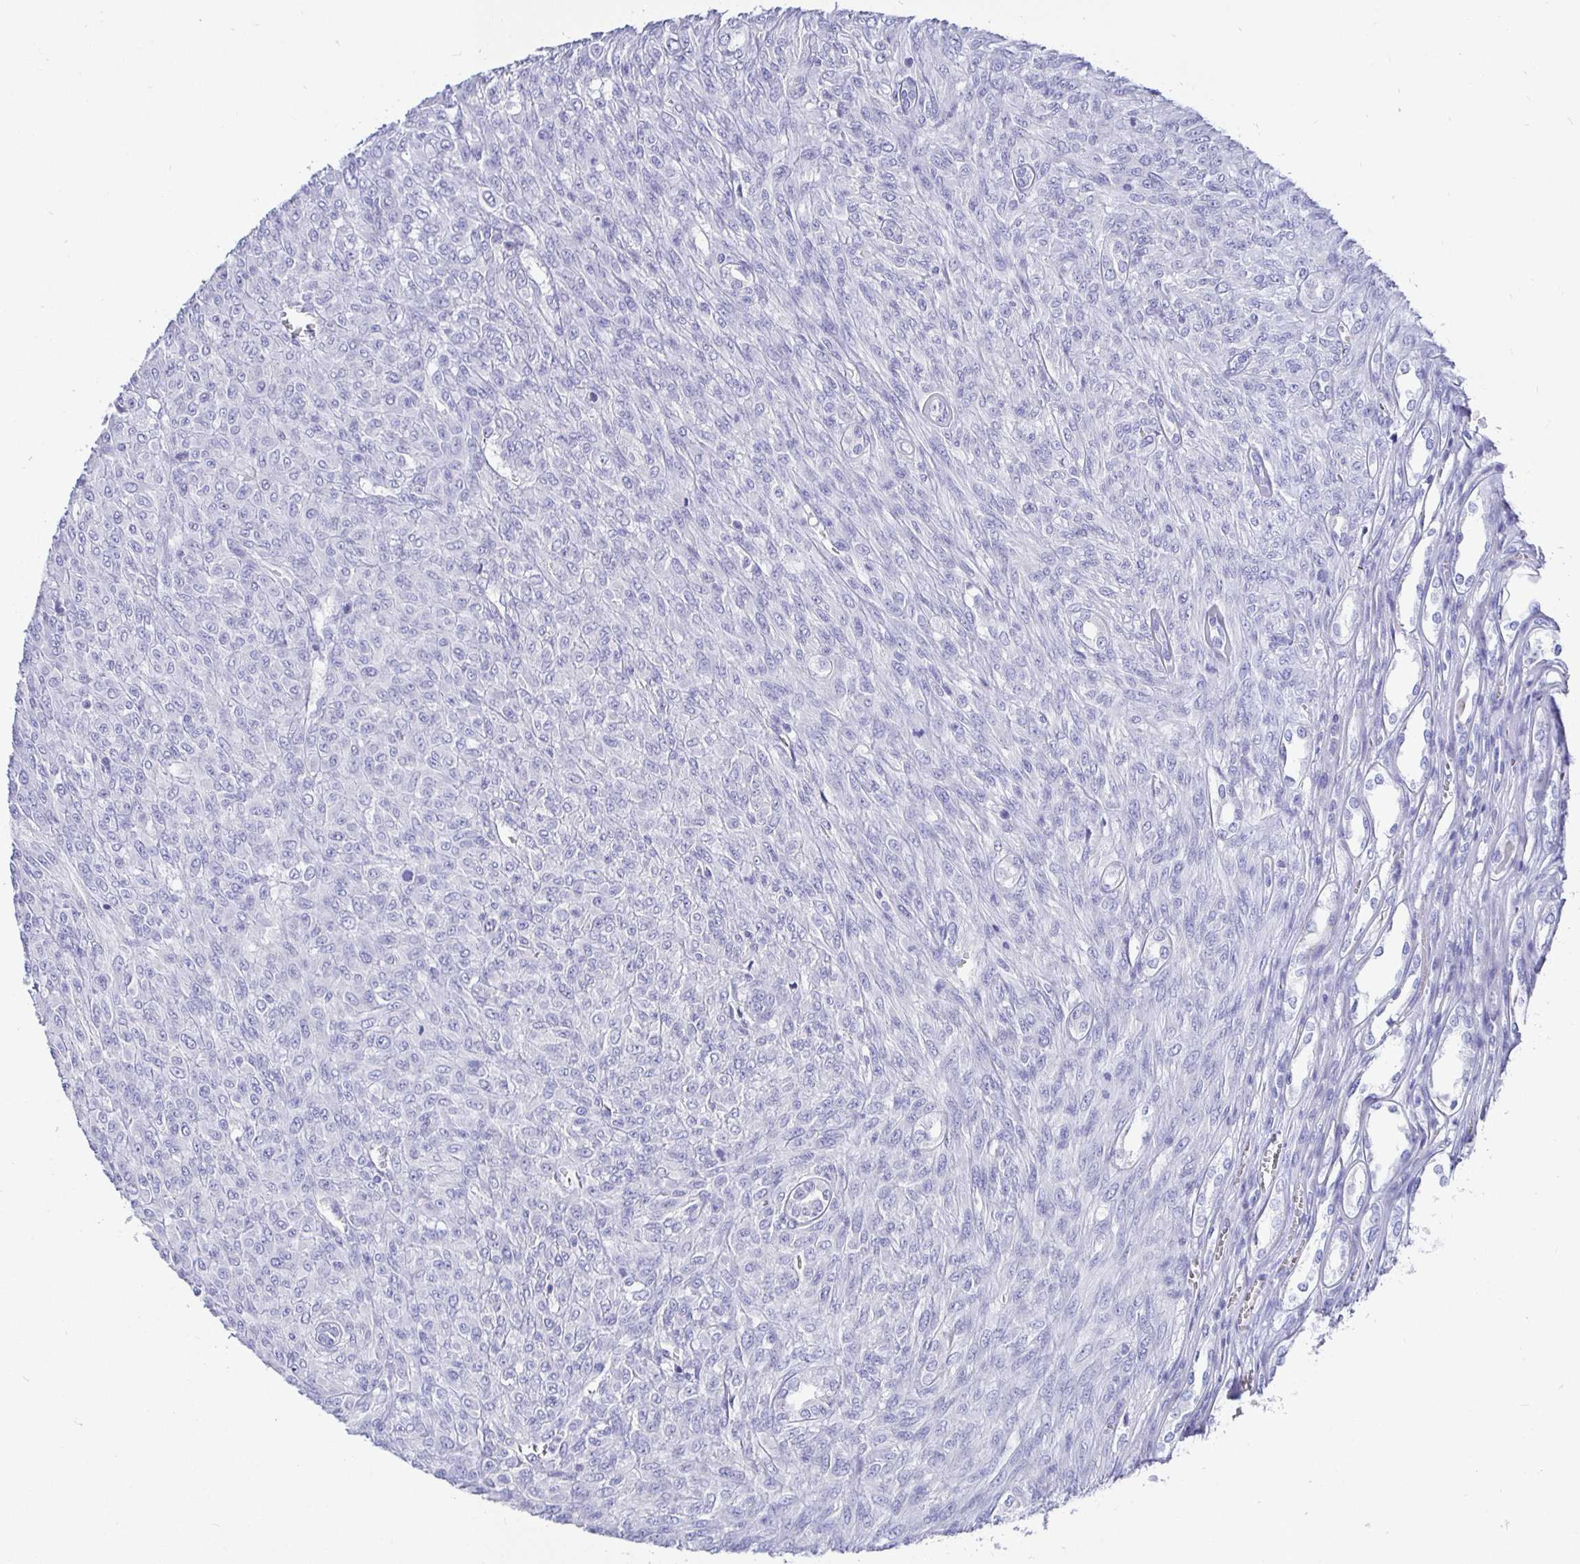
{"staining": {"intensity": "negative", "quantity": "none", "location": "none"}, "tissue": "renal cancer", "cell_type": "Tumor cells", "image_type": "cancer", "snomed": [{"axis": "morphology", "description": "Adenocarcinoma, NOS"}, {"axis": "topography", "description": "Kidney"}], "caption": "A high-resolution image shows IHC staining of adenocarcinoma (renal), which shows no significant staining in tumor cells.", "gene": "TPTE", "patient": {"sex": "male", "age": 58}}